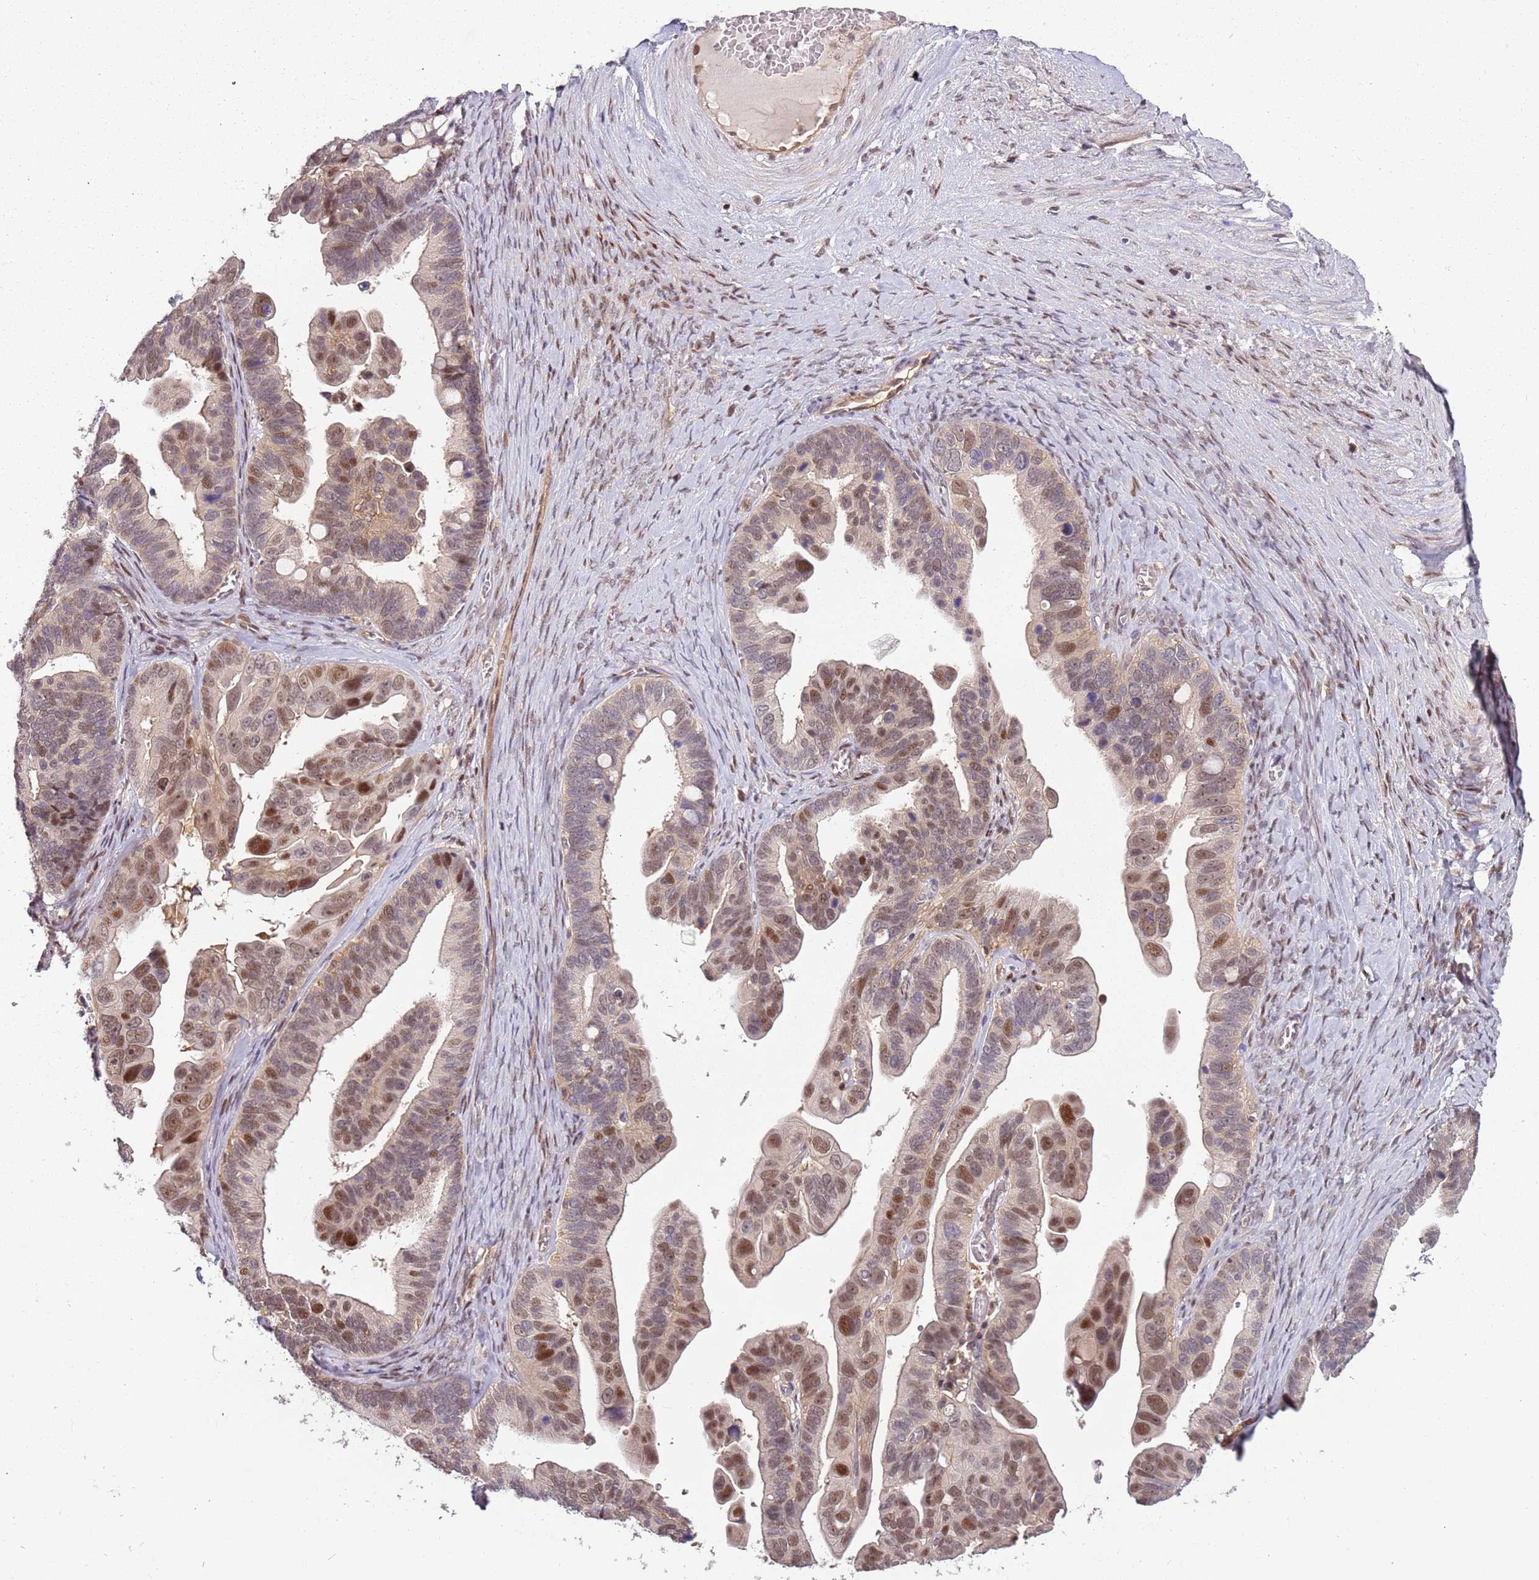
{"staining": {"intensity": "strong", "quantity": "25%-75%", "location": "nuclear"}, "tissue": "ovarian cancer", "cell_type": "Tumor cells", "image_type": "cancer", "snomed": [{"axis": "morphology", "description": "Cystadenocarcinoma, serous, NOS"}, {"axis": "topography", "description": "Ovary"}], "caption": "Immunohistochemistry (IHC) of serous cystadenocarcinoma (ovarian) reveals high levels of strong nuclear staining in about 25%-75% of tumor cells.", "gene": "GSTO2", "patient": {"sex": "female", "age": 56}}